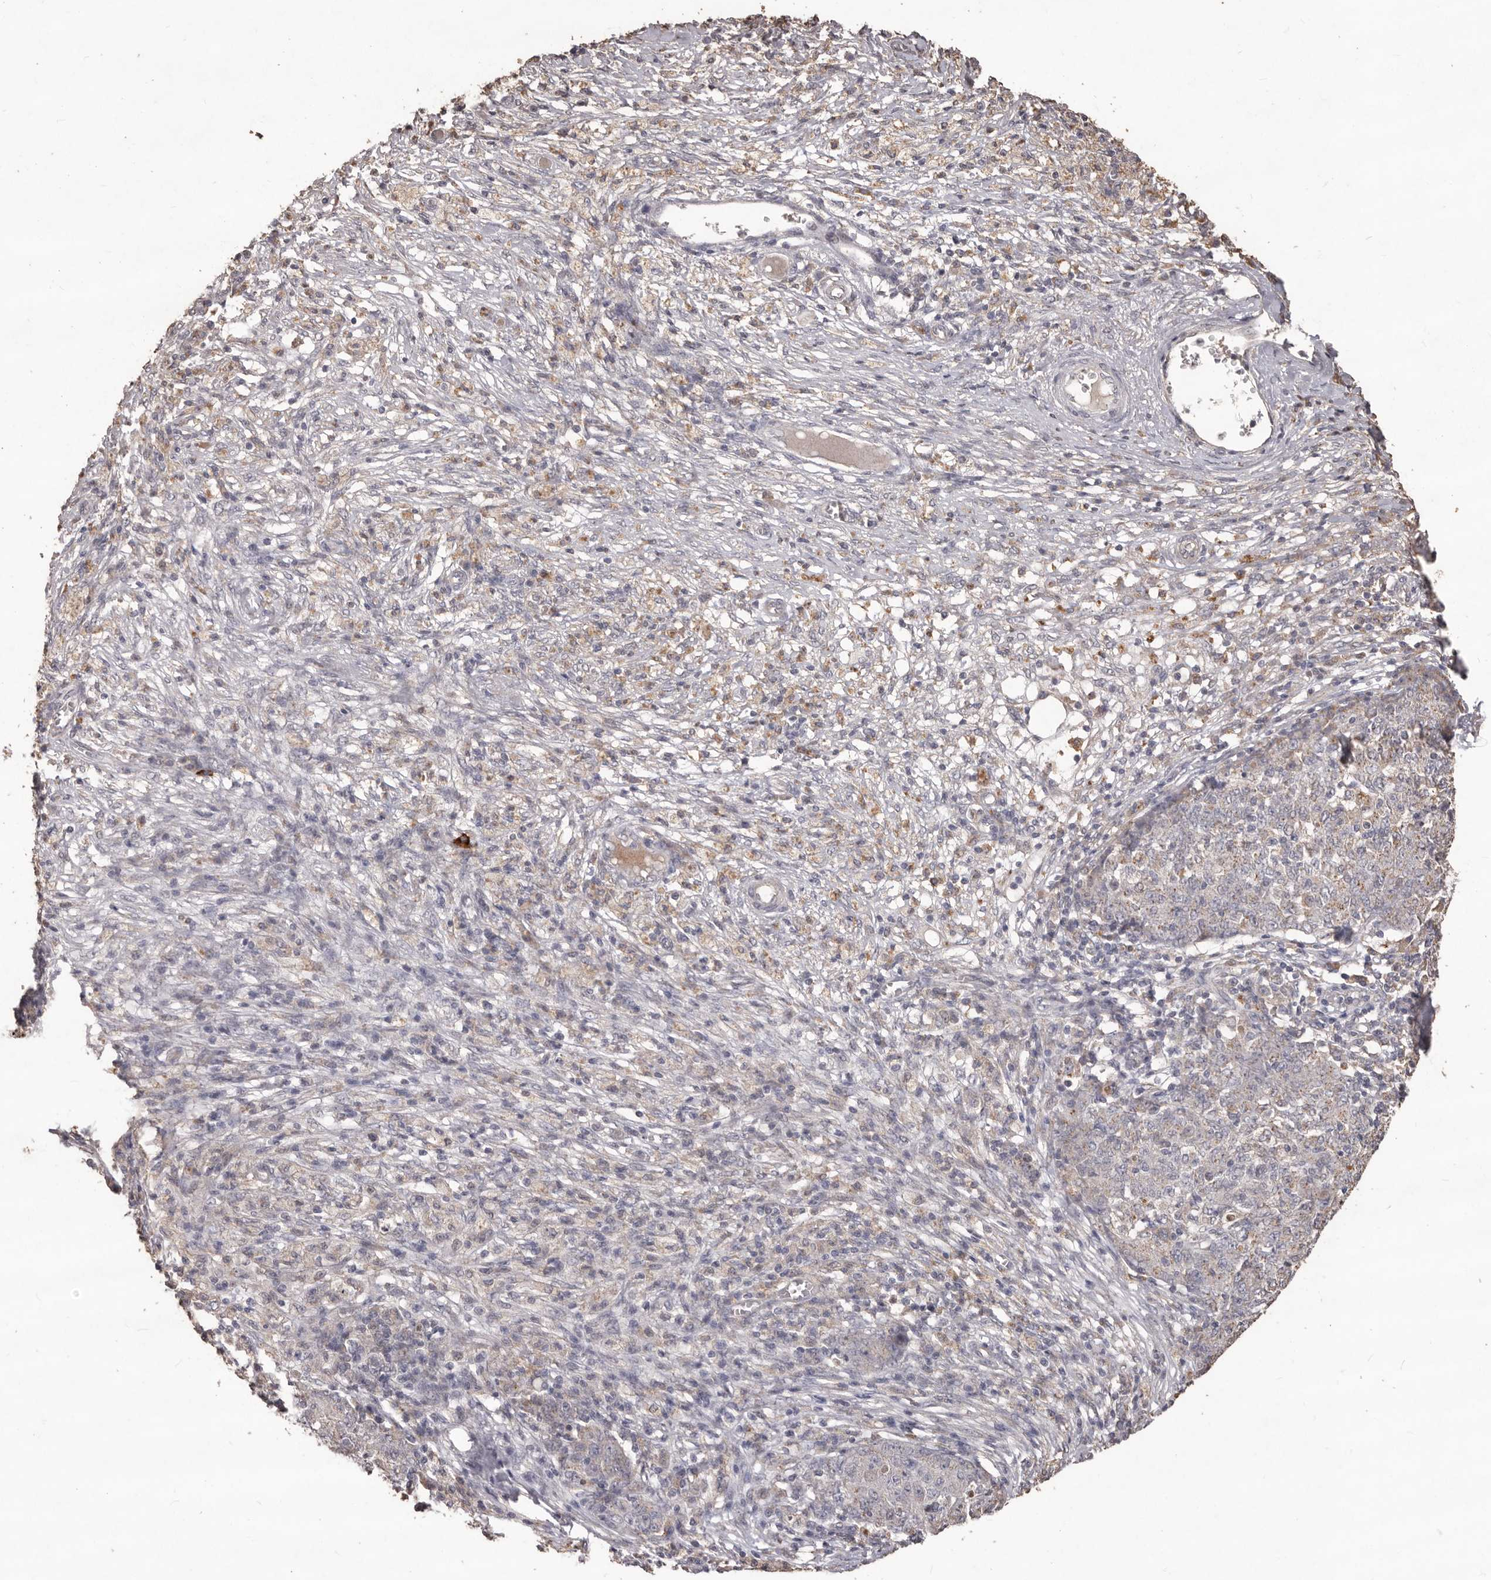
{"staining": {"intensity": "negative", "quantity": "none", "location": "none"}, "tissue": "ovarian cancer", "cell_type": "Tumor cells", "image_type": "cancer", "snomed": [{"axis": "morphology", "description": "Carcinoma, endometroid"}, {"axis": "topography", "description": "Ovary"}], "caption": "Tumor cells show no significant positivity in ovarian endometroid carcinoma. The staining is performed using DAB (3,3'-diaminobenzidine) brown chromogen with nuclei counter-stained in using hematoxylin.", "gene": "PRSS27", "patient": {"sex": "female", "age": 42}}